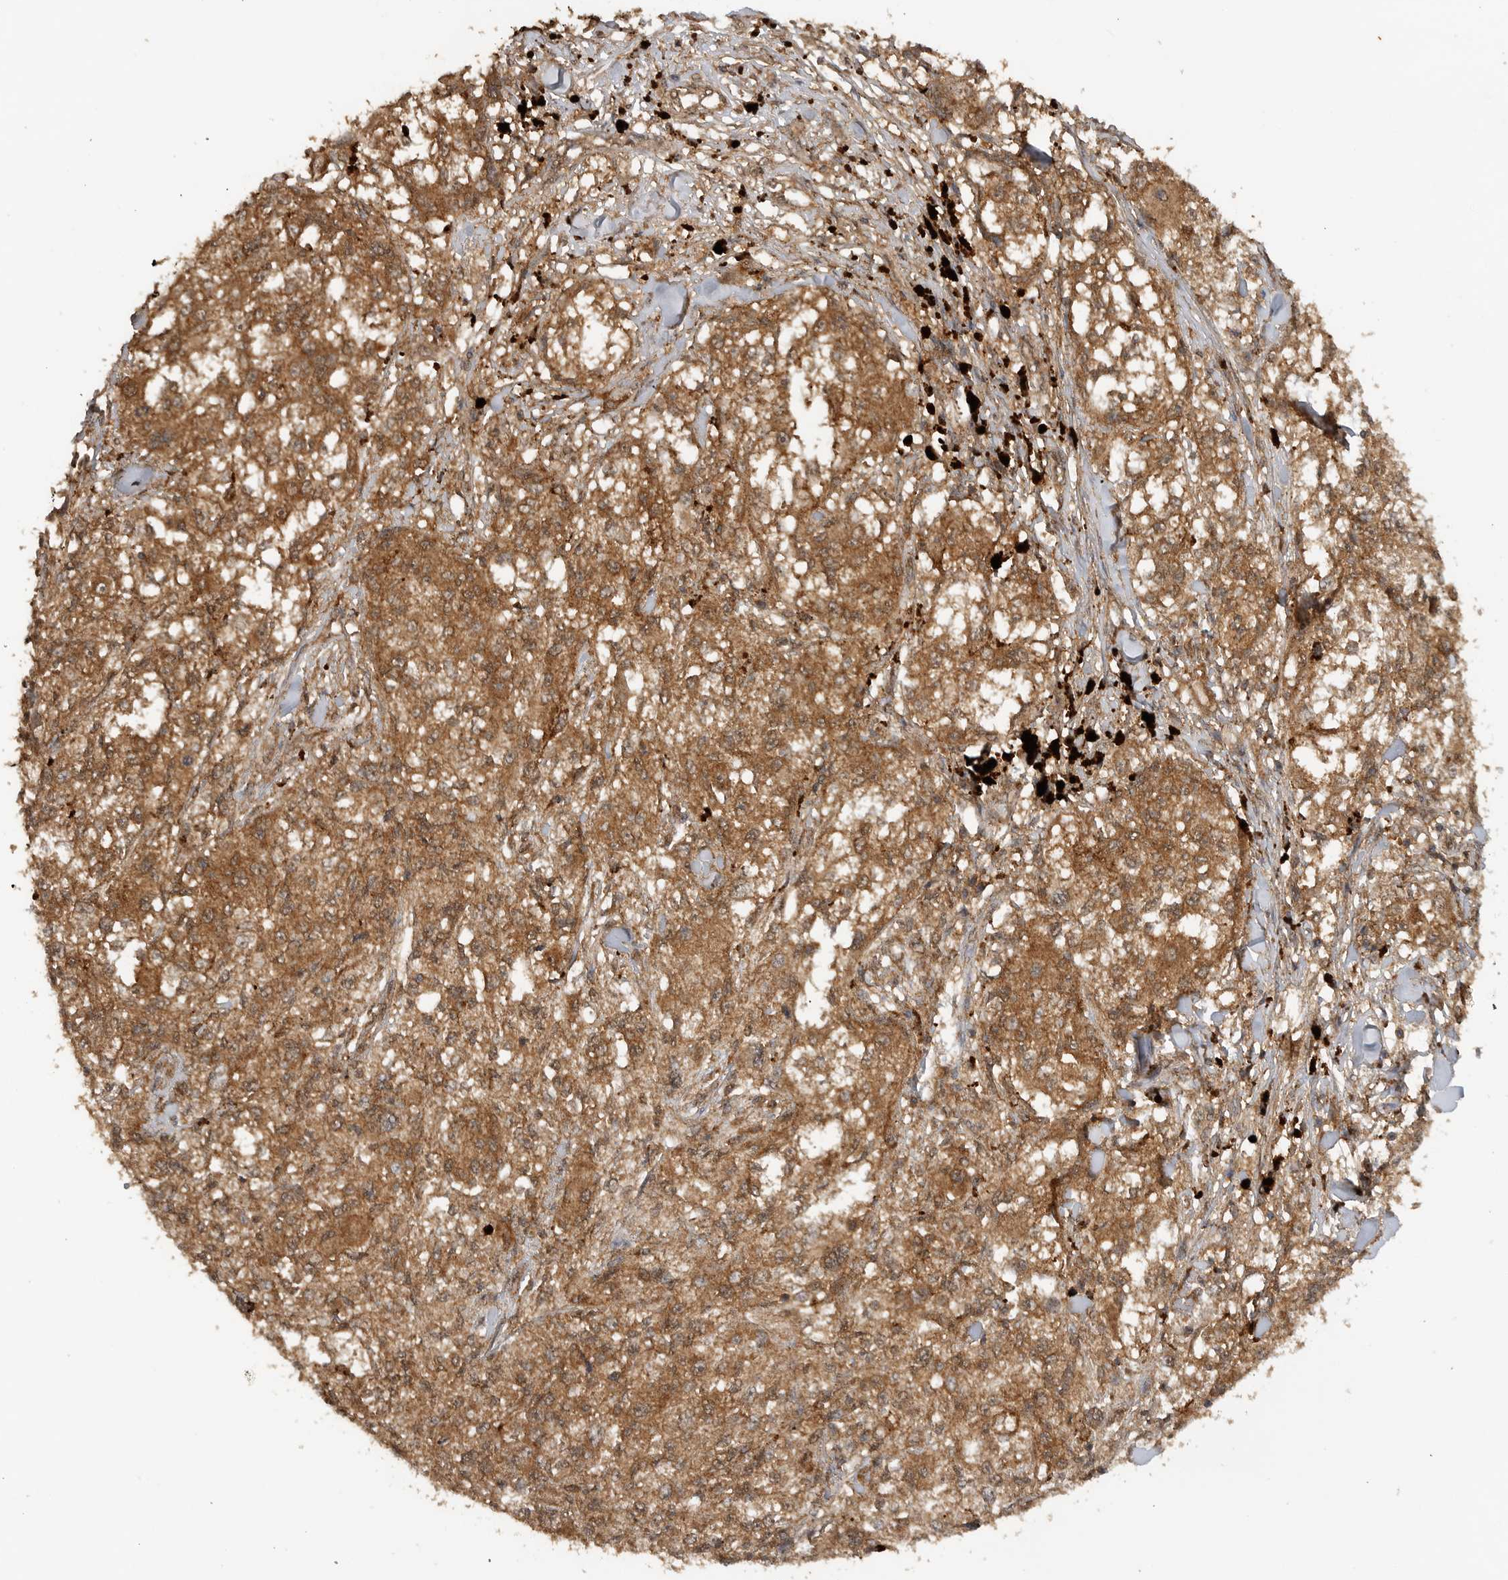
{"staining": {"intensity": "moderate", "quantity": ">75%", "location": "cytoplasmic/membranous"}, "tissue": "melanoma", "cell_type": "Tumor cells", "image_type": "cancer", "snomed": [{"axis": "morphology", "description": "Necrosis, NOS"}, {"axis": "morphology", "description": "Malignant melanoma, NOS"}, {"axis": "topography", "description": "Skin"}], "caption": "IHC (DAB) staining of malignant melanoma displays moderate cytoplasmic/membranous protein expression in approximately >75% of tumor cells. (brown staining indicates protein expression, while blue staining denotes nuclei).", "gene": "ICOSLG", "patient": {"sex": "female", "age": 87}}